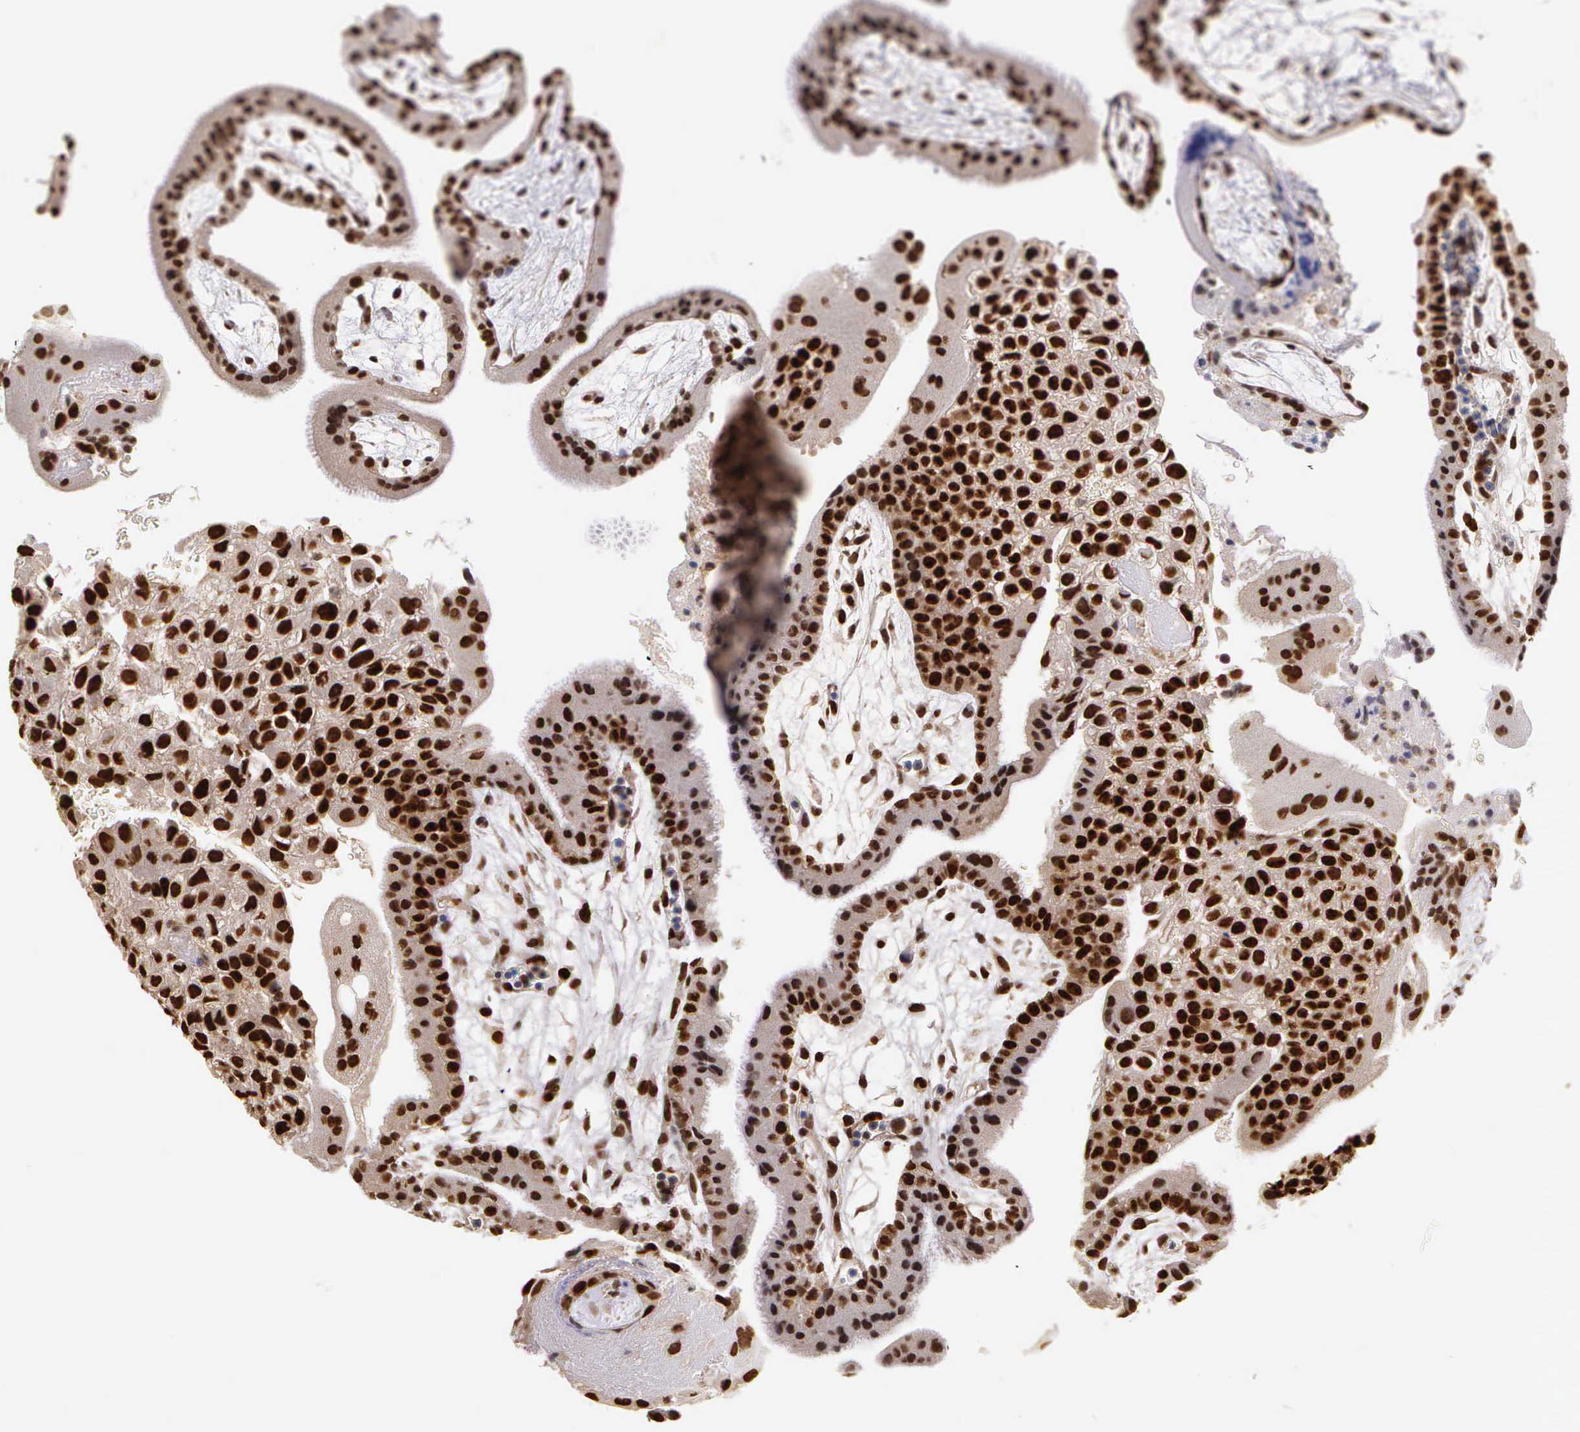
{"staining": {"intensity": "strong", "quantity": "25%-75%", "location": "nuclear"}, "tissue": "placenta", "cell_type": "Trophoblastic cells", "image_type": "normal", "snomed": [{"axis": "morphology", "description": "Normal tissue, NOS"}, {"axis": "topography", "description": "Placenta"}], "caption": "The immunohistochemical stain shows strong nuclear positivity in trophoblastic cells of unremarkable placenta.", "gene": "MKI67", "patient": {"sex": "female", "age": 19}}